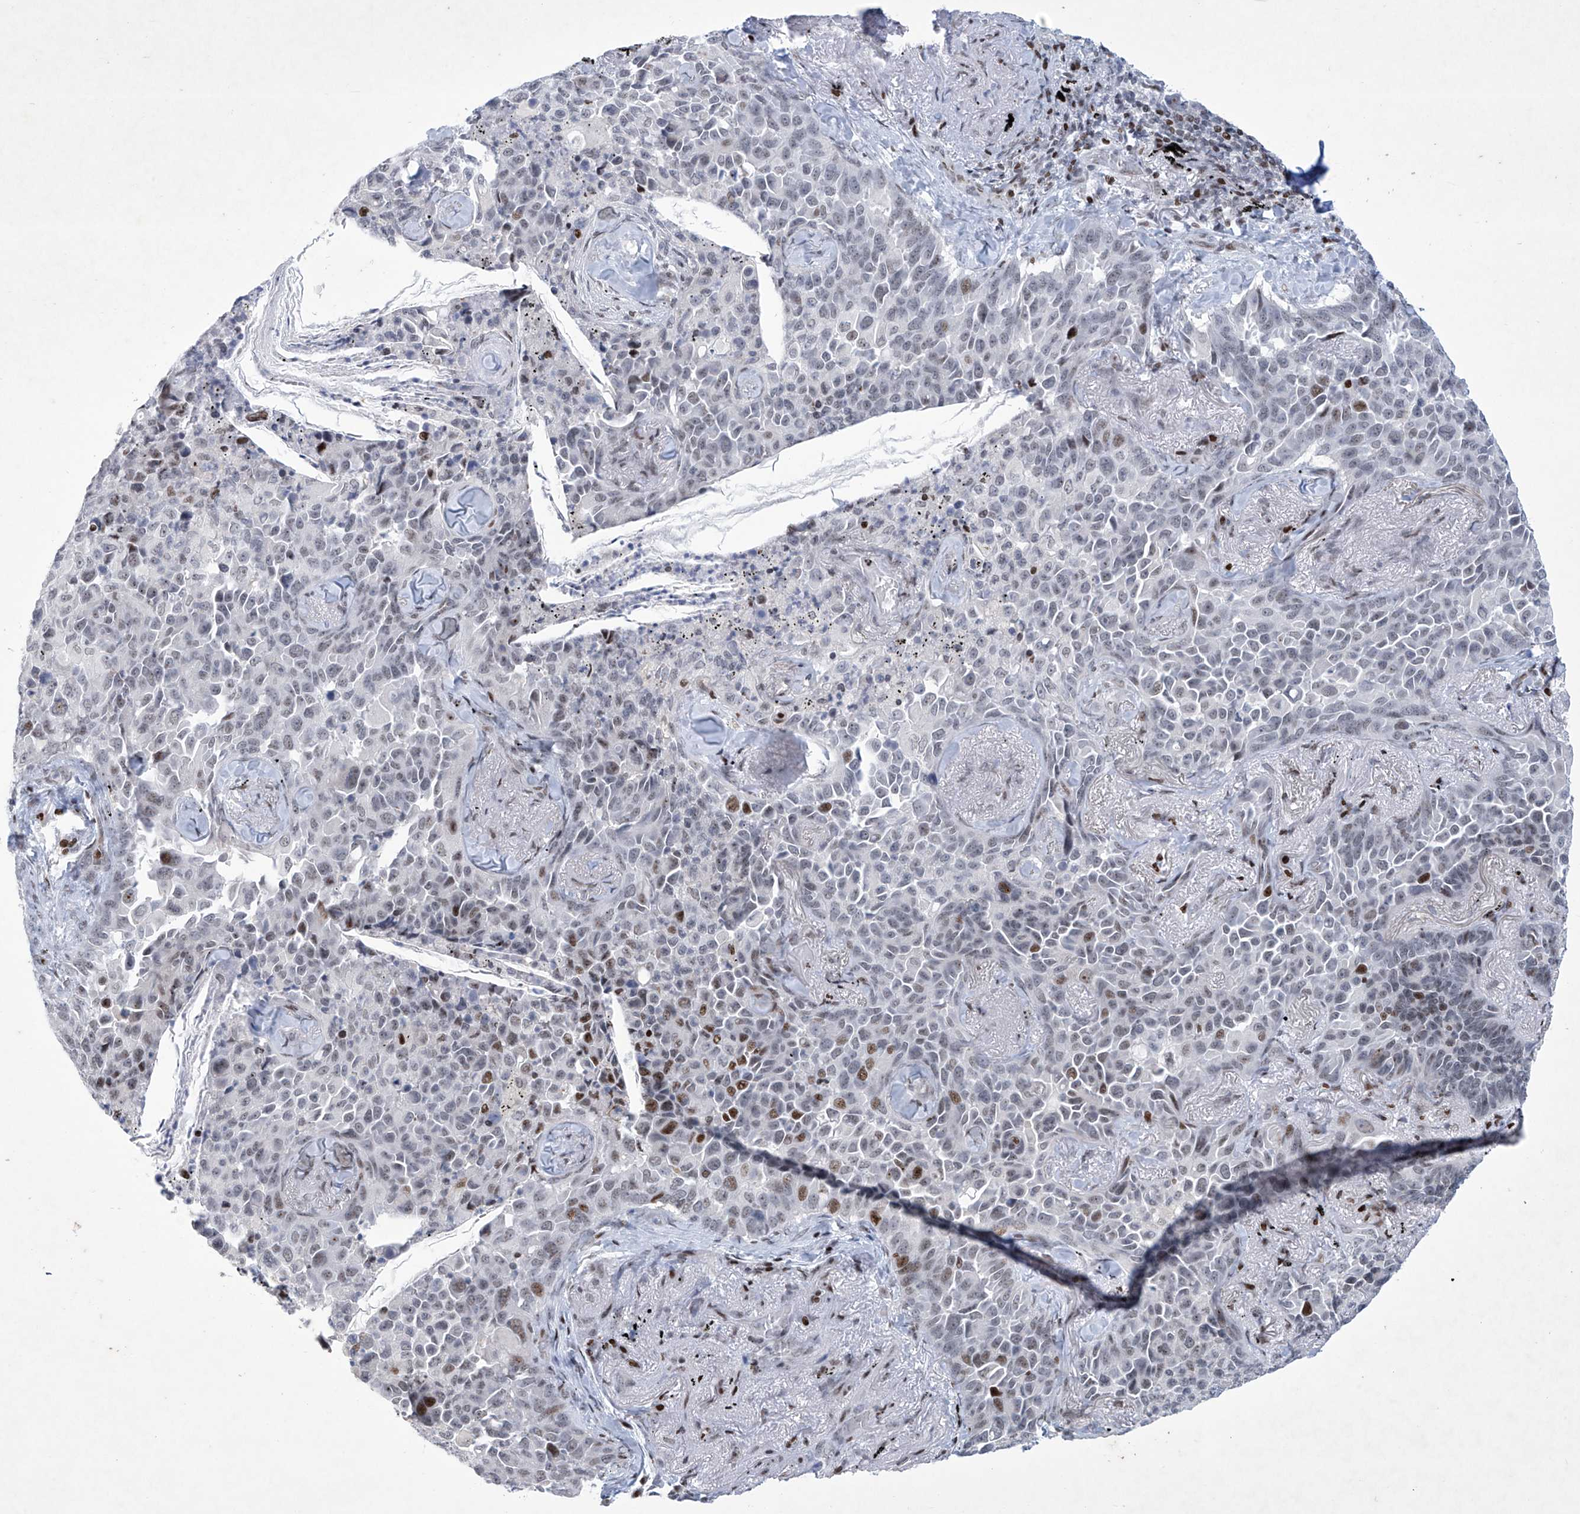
{"staining": {"intensity": "moderate", "quantity": "<25%", "location": "nuclear"}, "tissue": "lung cancer", "cell_type": "Tumor cells", "image_type": "cancer", "snomed": [{"axis": "morphology", "description": "Adenocarcinoma, NOS"}, {"axis": "topography", "description": "Lung"}], "caption": "Immunohistochemical staining of lung cancer (adenocarcinoma) exhibits moderate nuclear protein positivity in approximately <25% of tumor cells.", "gene": "RFX7", "patient": {"sex": "female", "age": 67}}